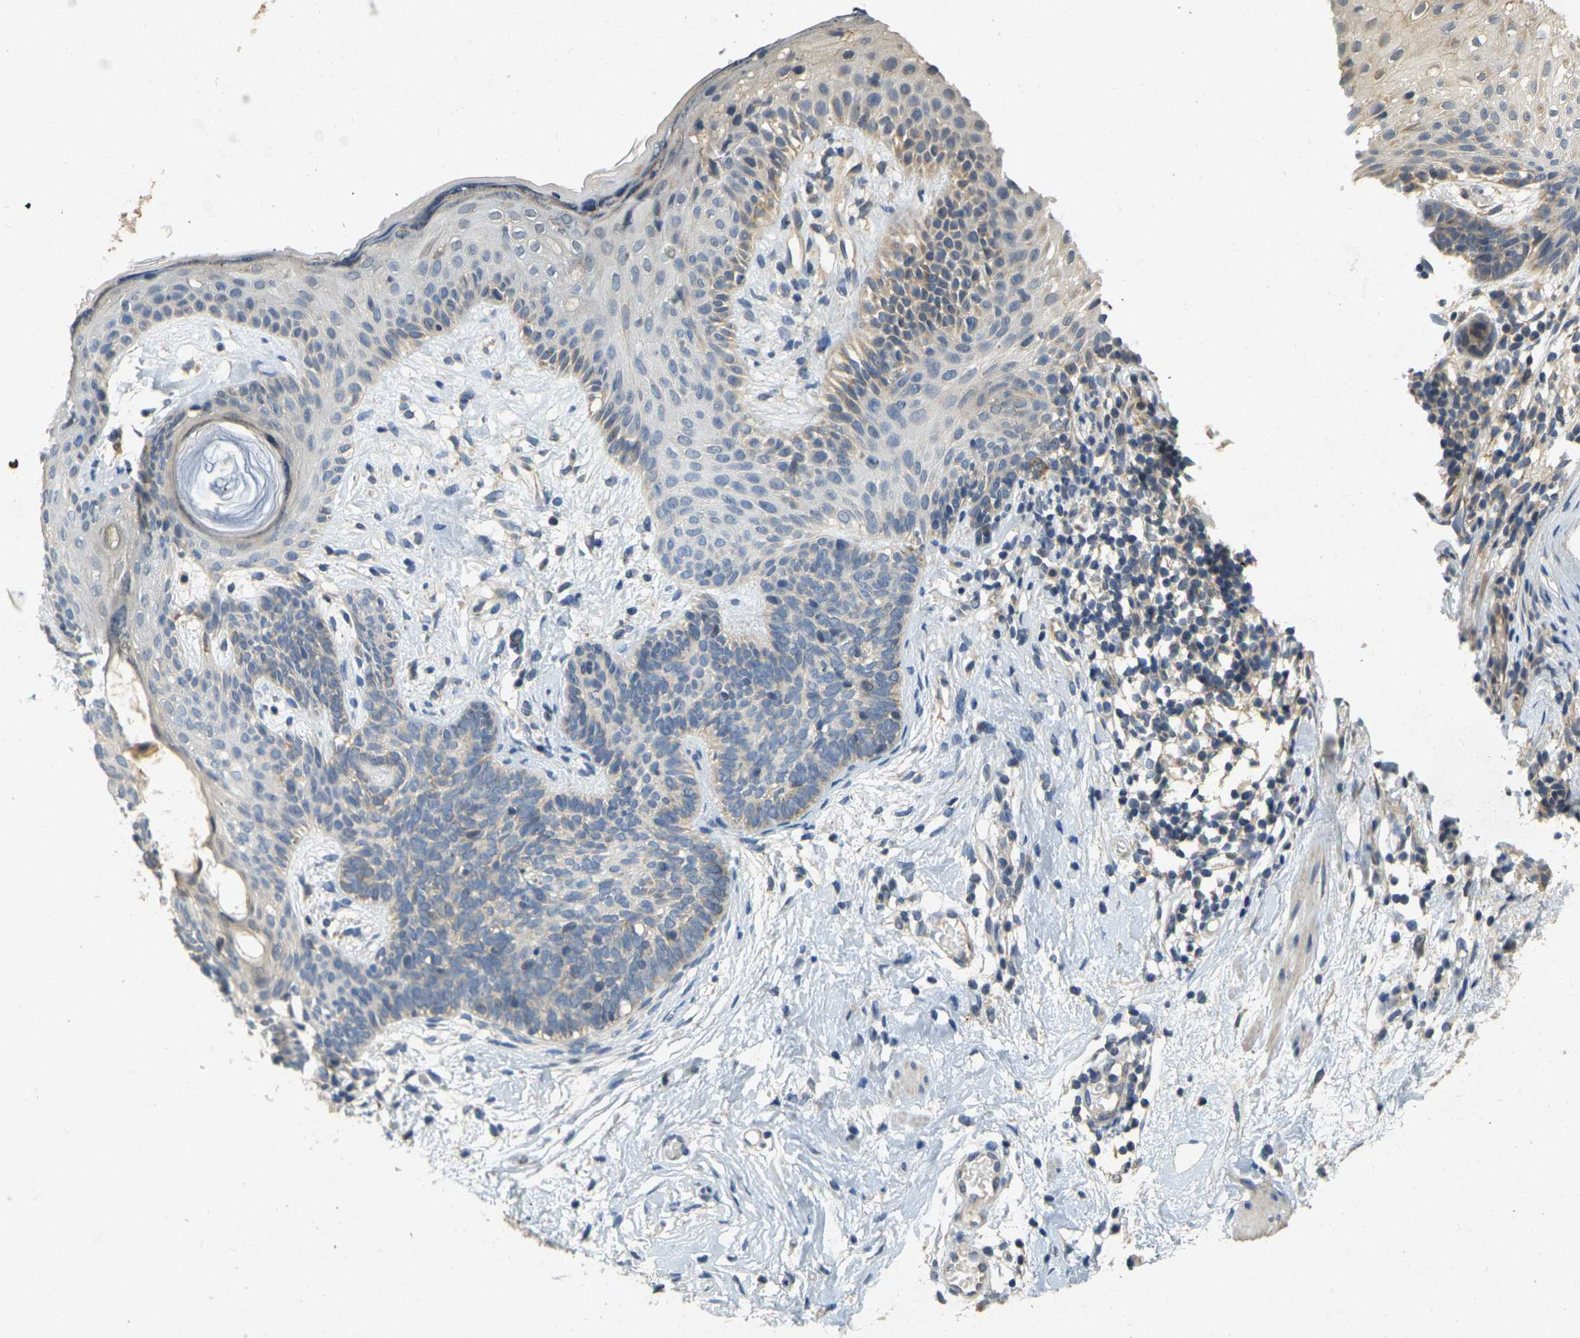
{"staining": {"intensity": "weak", "quantity": "<25%", "location": "cytoplasmic/membranous"}, "tissue": "skin cancer", "cell_type": "Tumor cells", "image_type": "cancer", "snomed": [{"axis": "morphology", "description": "Developmental malformation"}, {"axis": "morphology", "description": "Basal cell carcinoma"}, {"axis": "topography", "description": "Skin"}], "caption": "The image demonstrates no staining of tumor cells in skin basal cell carcinoma.", "gene": "GDAP1", "patient": {"sex": "female", "age": 62}}